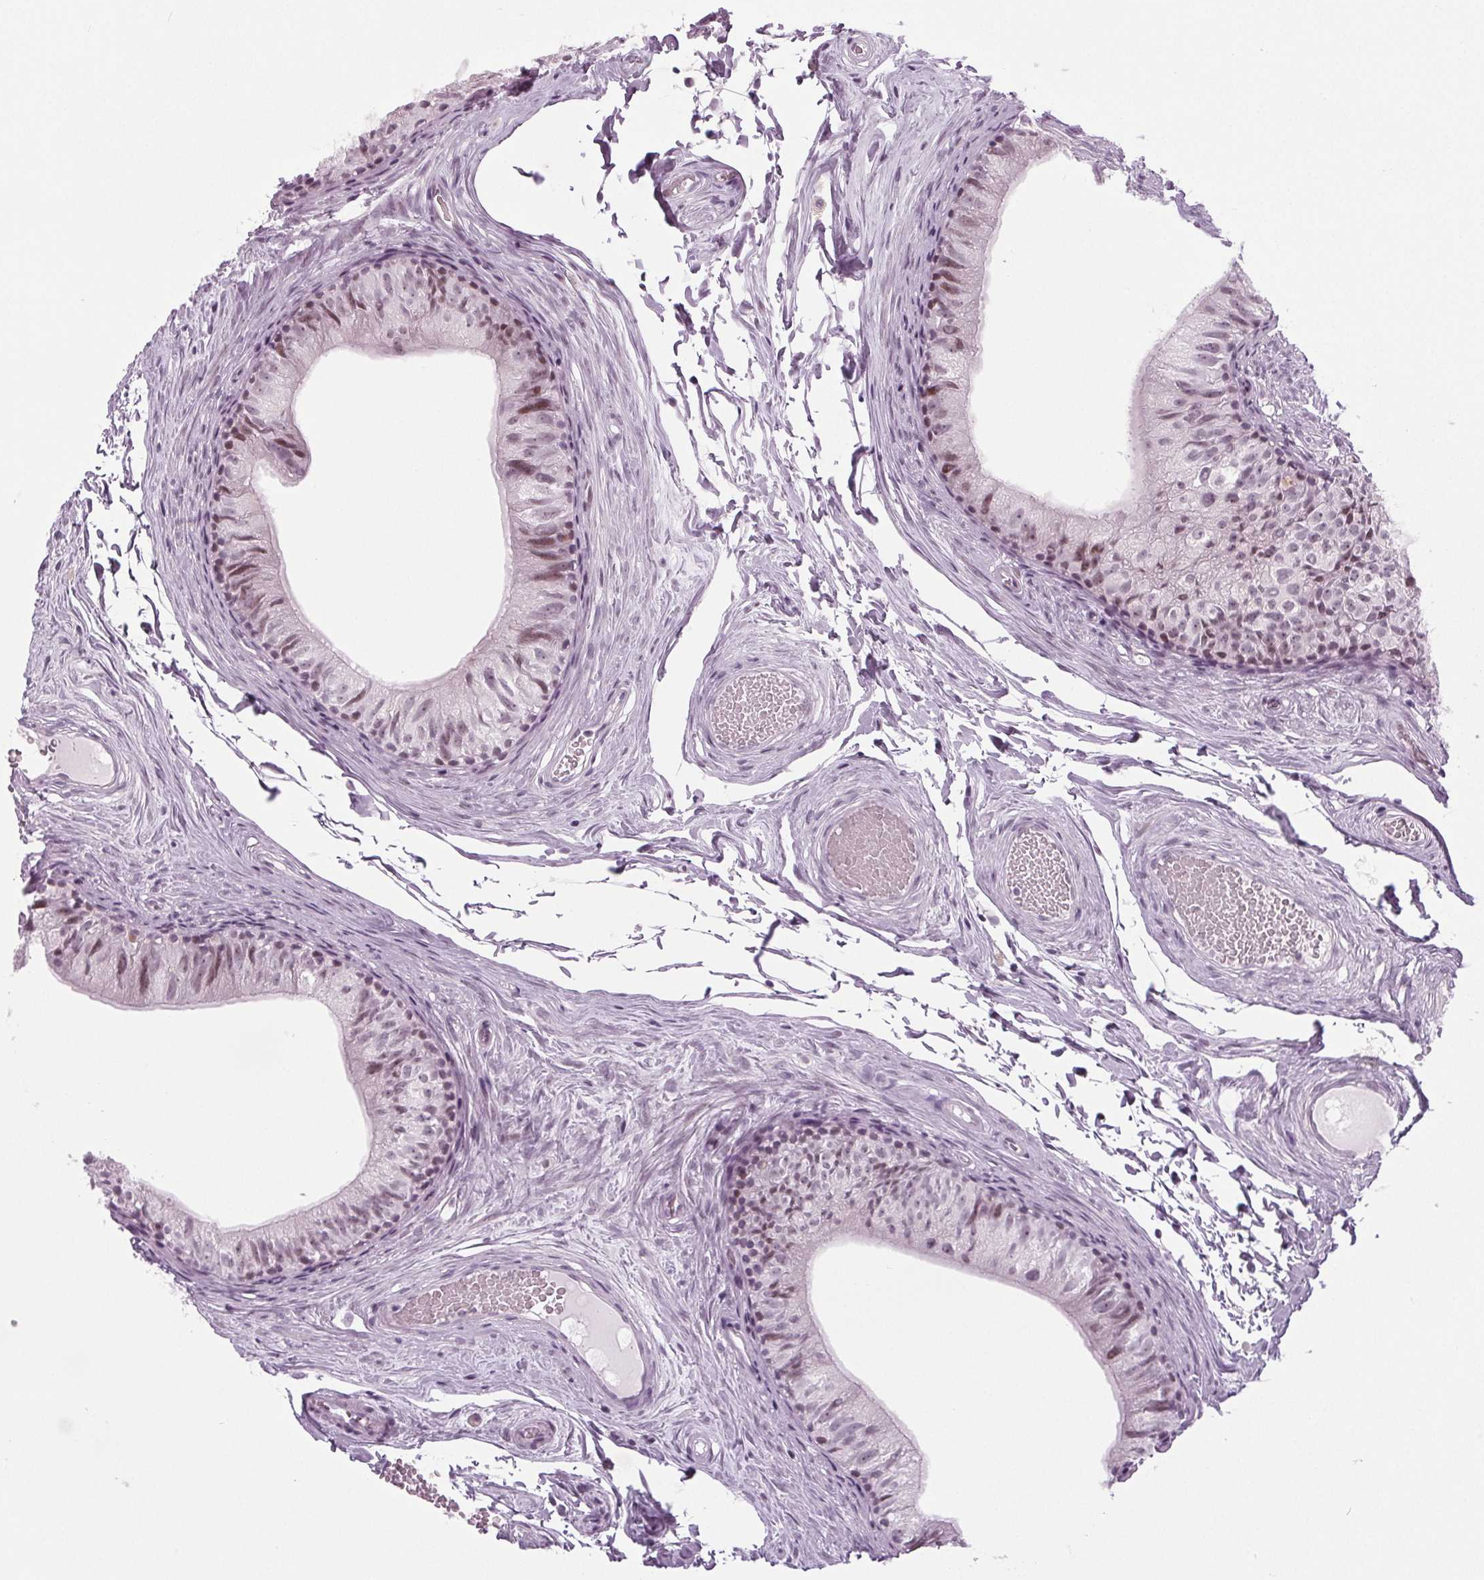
{"staining": {"intensity": "weak", "quantity": "<25%", "location": "nuclear"}, "tissue": "epididymis", "cell_type": "Glandular cells", "image_type": "normal", "snomed": [{"axis": "morphology", "description": "Normal tissue, NOS"}, {"axis": "topography", "description": "Epididymis"}], "caption": "DAB (3,3'-diaminobenzidine) immunohistochemical staining of unremarkable epididymis shows no significant expression in glandular cells. The staining was performed using DAB to visualize the protein expression in brown, while the nuclei were stained in blue with hematoxylin (Magnification: 20x).", "gene": "IGF2BP1", "patient": {"sex": "male", "age": 45}}